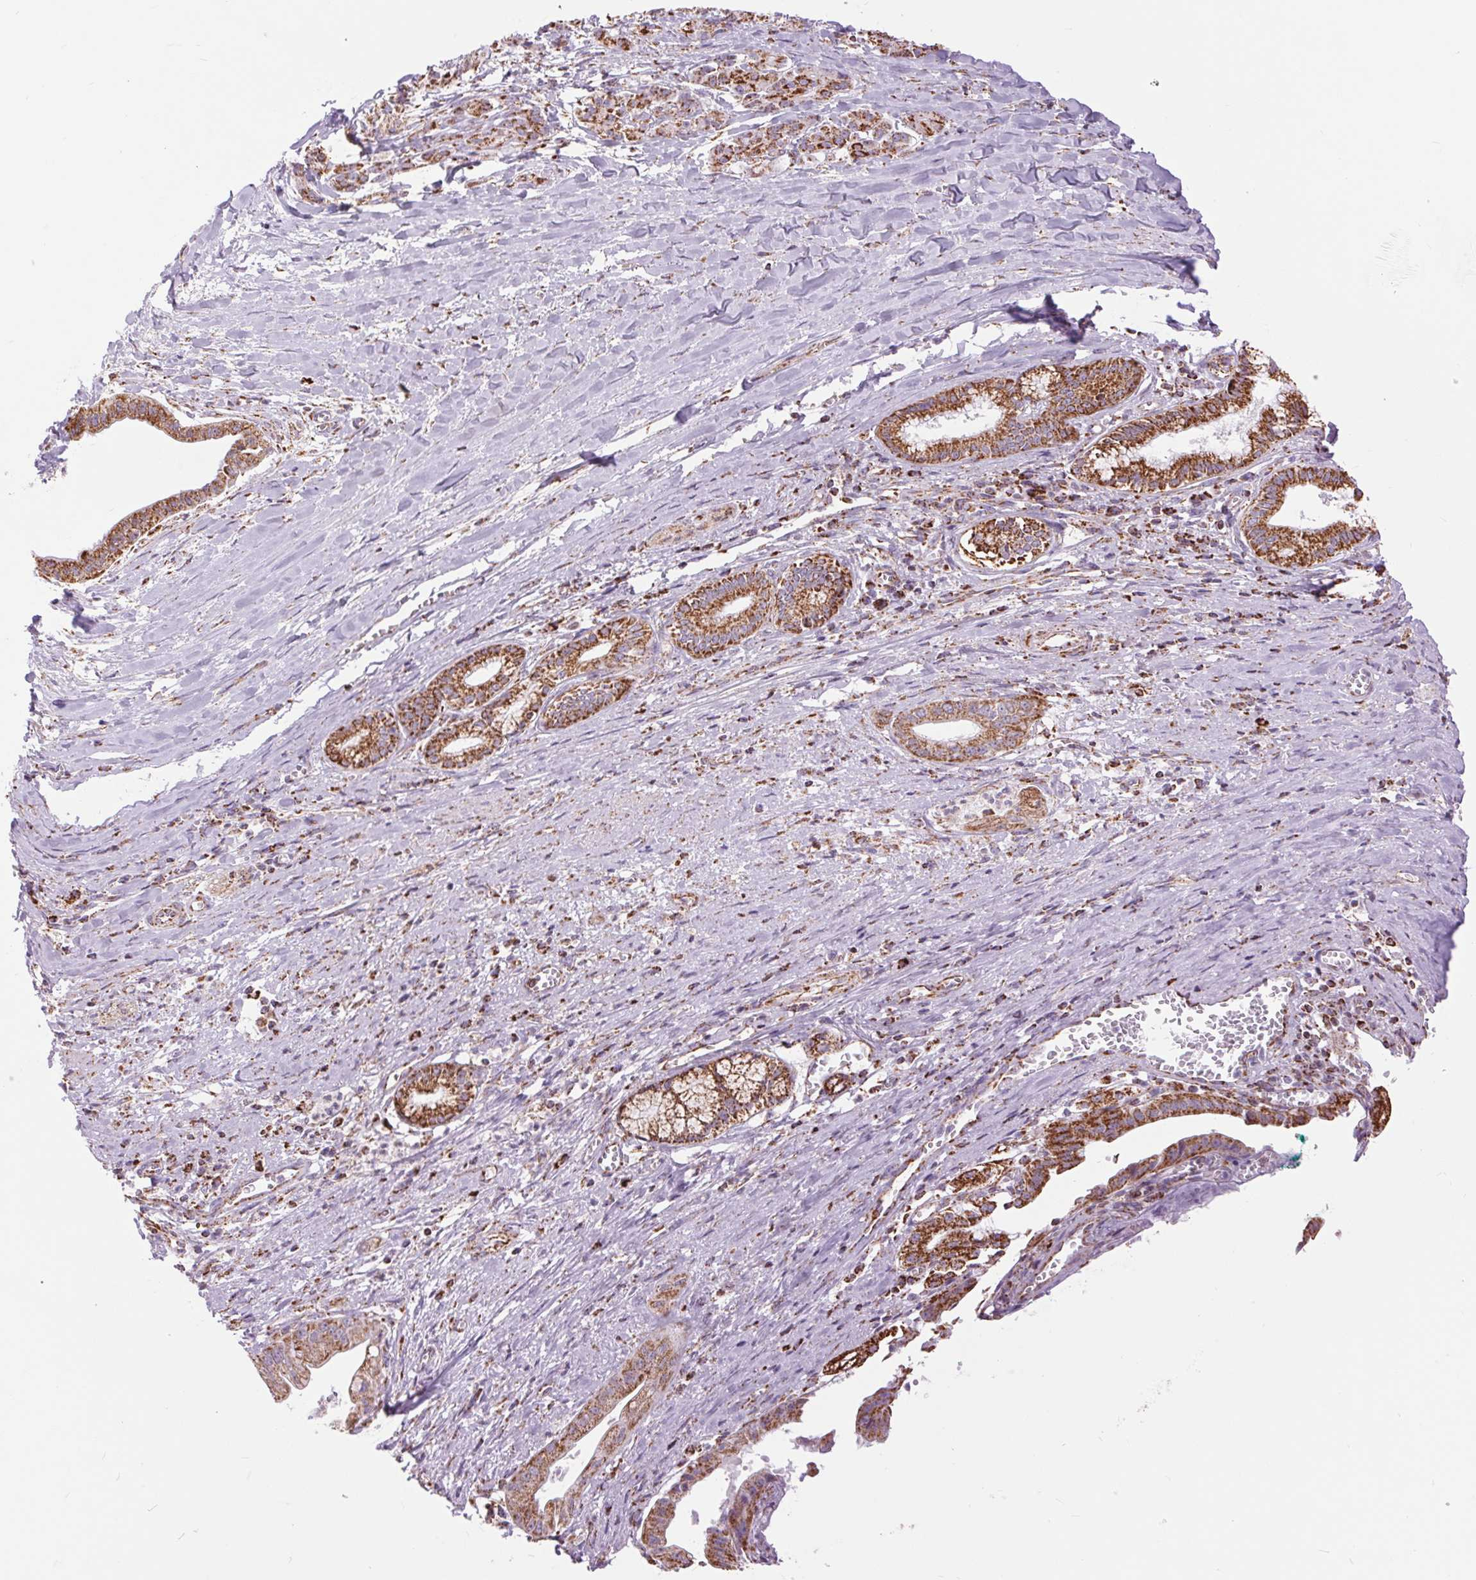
{"staining": {"intensity": "strong", "quantity": ">75%", "location": "cytoplasmic/membranous"}, "tissue": "pancreatic cancer", "cell_type": "Tumor cells", "image_type": "cancer", "snomed": [{"axis": "morphology", "description": "Normal tissue, NOS"}, {"axis": "morphology", "description": "Adenocarcinoma, NOS"}, {"axis": "topography", "description": "Lymph node"}, {"axis": "topography", "description": "Pancreas"}], "caption": "Immunohistochemical staining of adenocarcinoma (pancreatic) shows strong cytoplasmic/membranous protein staining in about >75% of tumor cells. (Stains: DAB in brown, nuclei in blue, Microscopy: brightfield microscopy at high magnification).", "gene": "ATP5PB", "patient": {"sex": "female", "age": 58}}